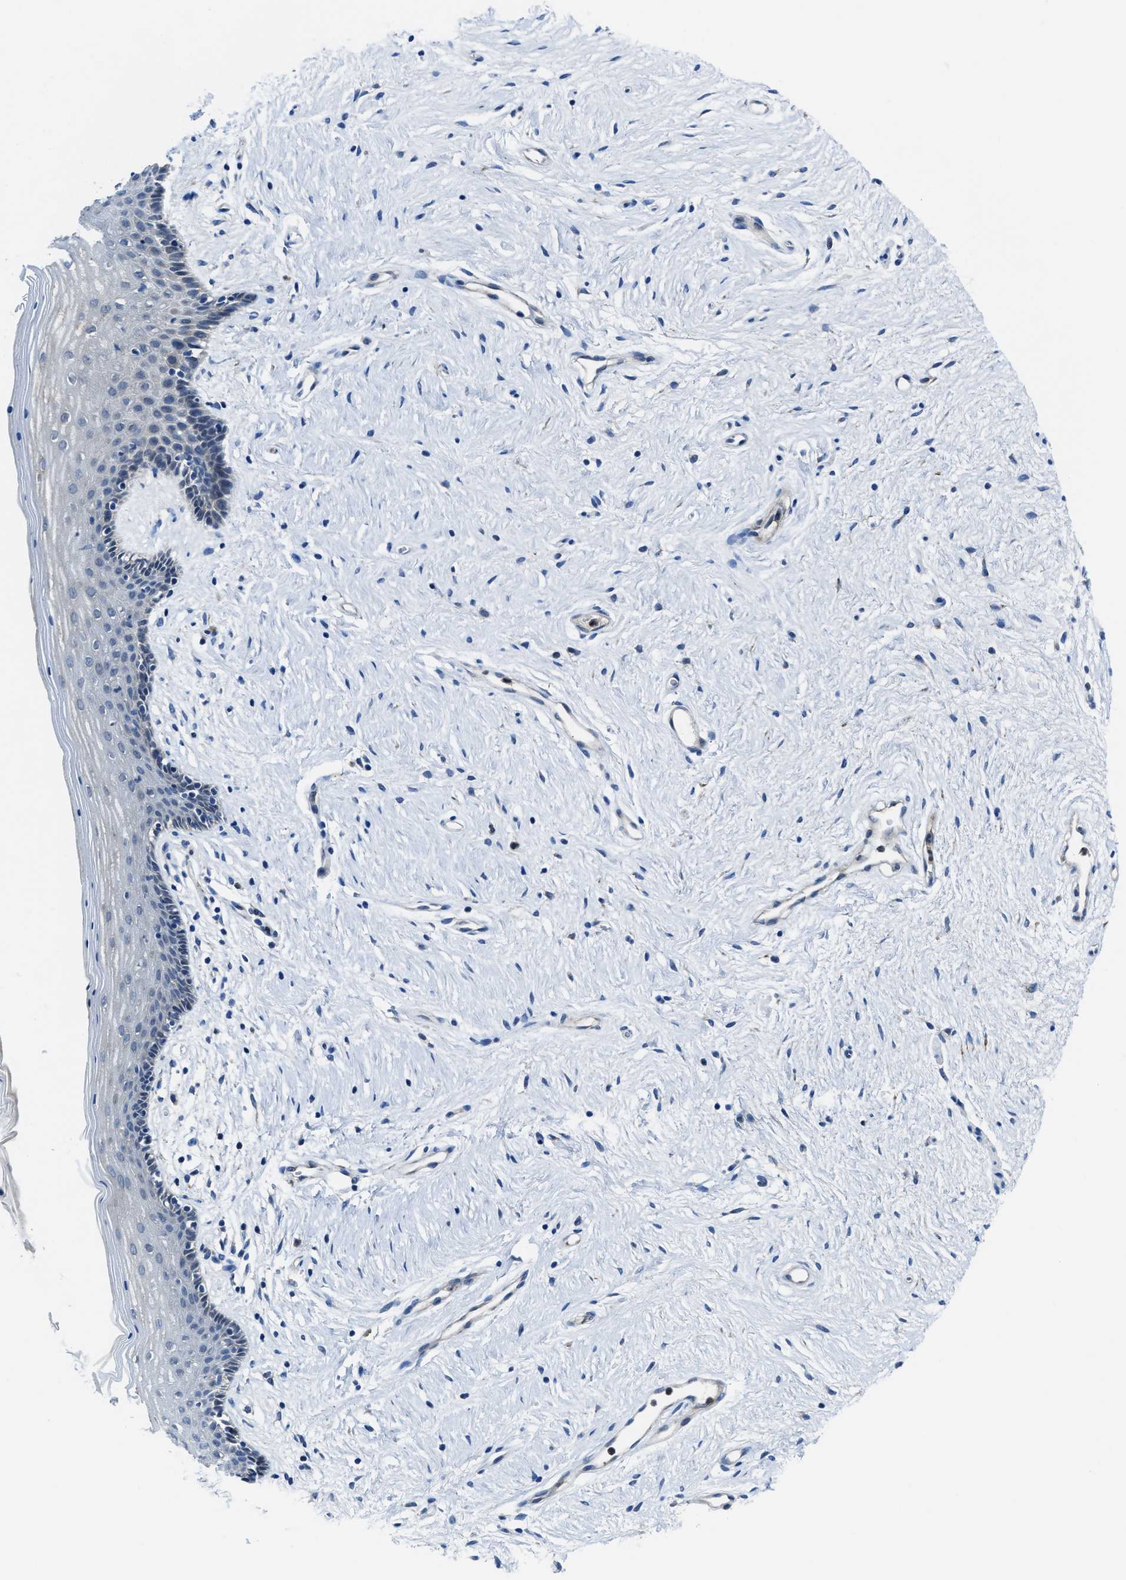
{"staining": {"intensity": "weak", "quantity": "<25%", "location": "cytoplasmic/membranous"}, "tissue": "vagina", "cell_type": "Squamous epithelial cells", "image_type": "normal", "snomed": [{"axis": "morphology", "description": "Normal tissue, NOS"}, {"axis": "topography", "description": "Vagina"}], "caption": "DAB immunohistochemical staining of benign vagina shows no significant staining in squamous epithelial cells.", "gene": "MAP3K20", "patient": {"sex": "female", "age": 44}}